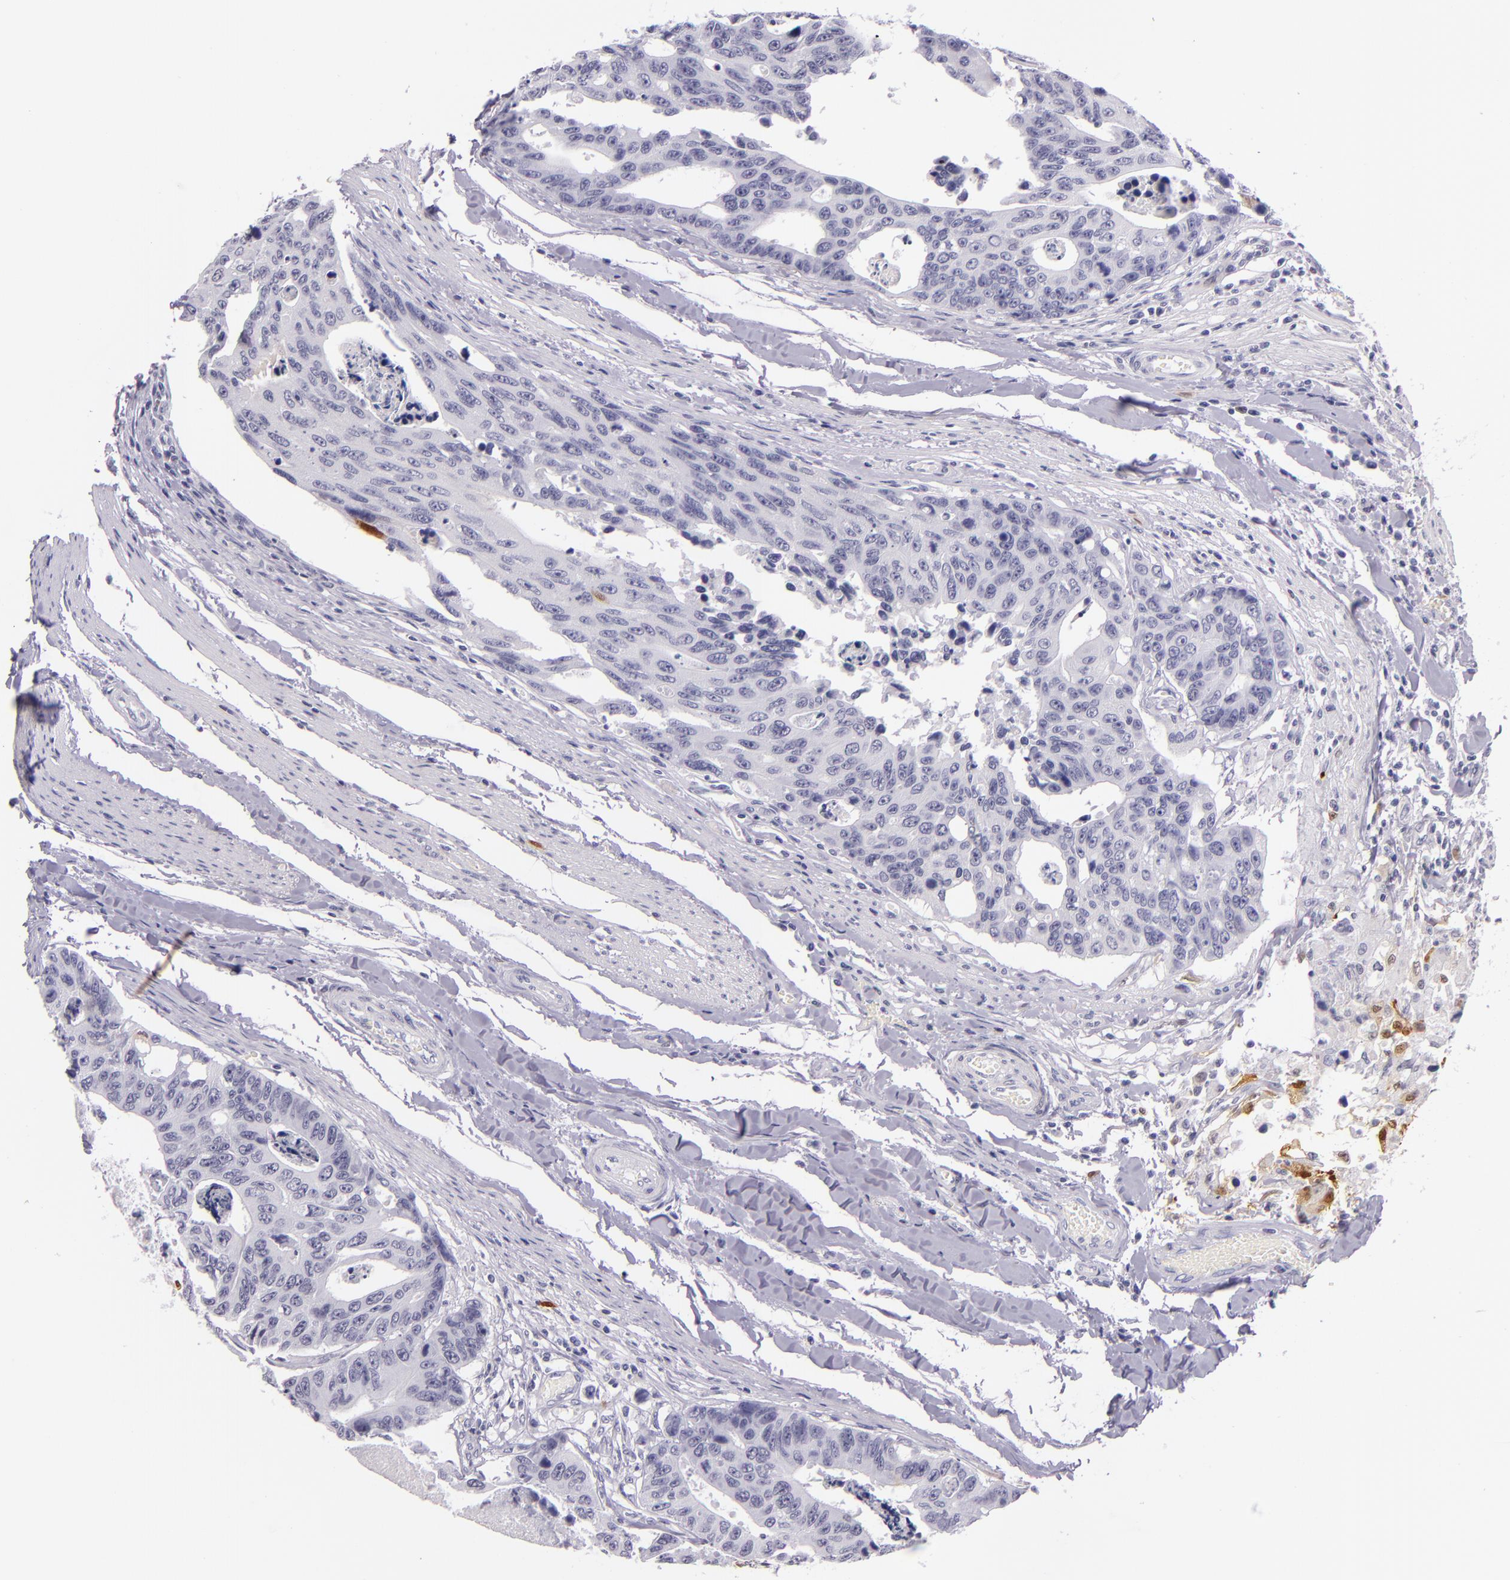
{"staining": {"intensity": "strong", "quantity": "<25%", "location": "nuclear"}, "tissue": "colorectal cancer", "cell_type": "Tumor cells", "image_type": "cancer", "snomed": [{"axis": "morphology", "description": "Adenocarcinoma, NOS"}, {"axis": "topography", "description": "Colon"}], "caption": "This is a micrograph of IHC staining of colorectal cancer, which shows strong expression in the nuclear of tumor cells.", "gene": "MT1A", "patient": {"sex": "female", "age": 86}}